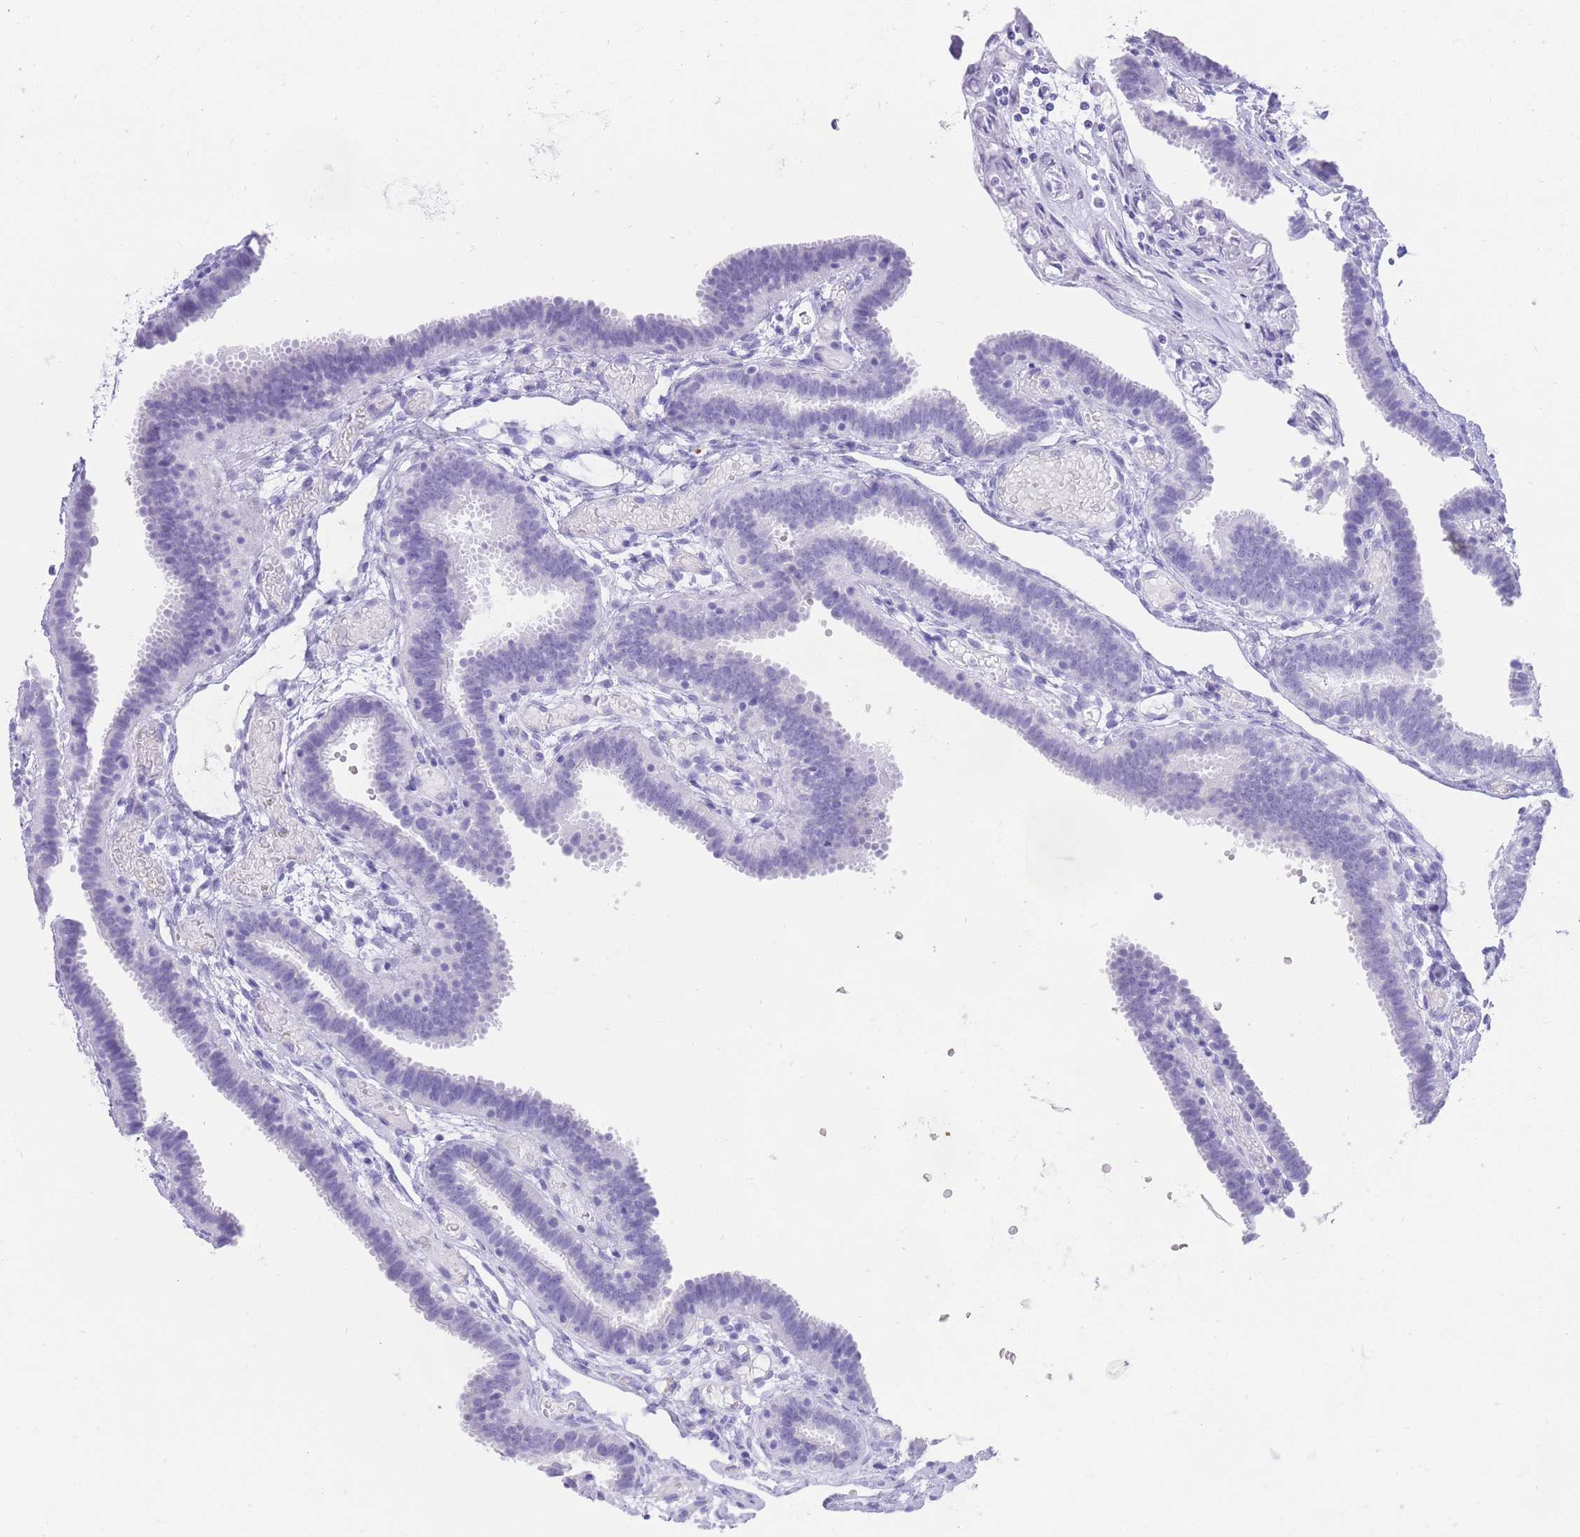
{"staining": {"intensity": "negative", "quantity": "none", "location": "none"}, "tissue": "fallopian tube", "cell_type": "Glandular cells", "image_type": "normal", "snomed": [{"axis": "morphology", "description": "Normal tissue, NOS"}, {"axis": "topography", "description": "Fallopian tube"}], "caption": "Immunohistochemistry (IHC) image of normal human fallopian tube stained for a protein (brown), which shows no expression in glandular cells.", "gene": "ELOA2", "patient": {"sex": "female", "age": 37}}